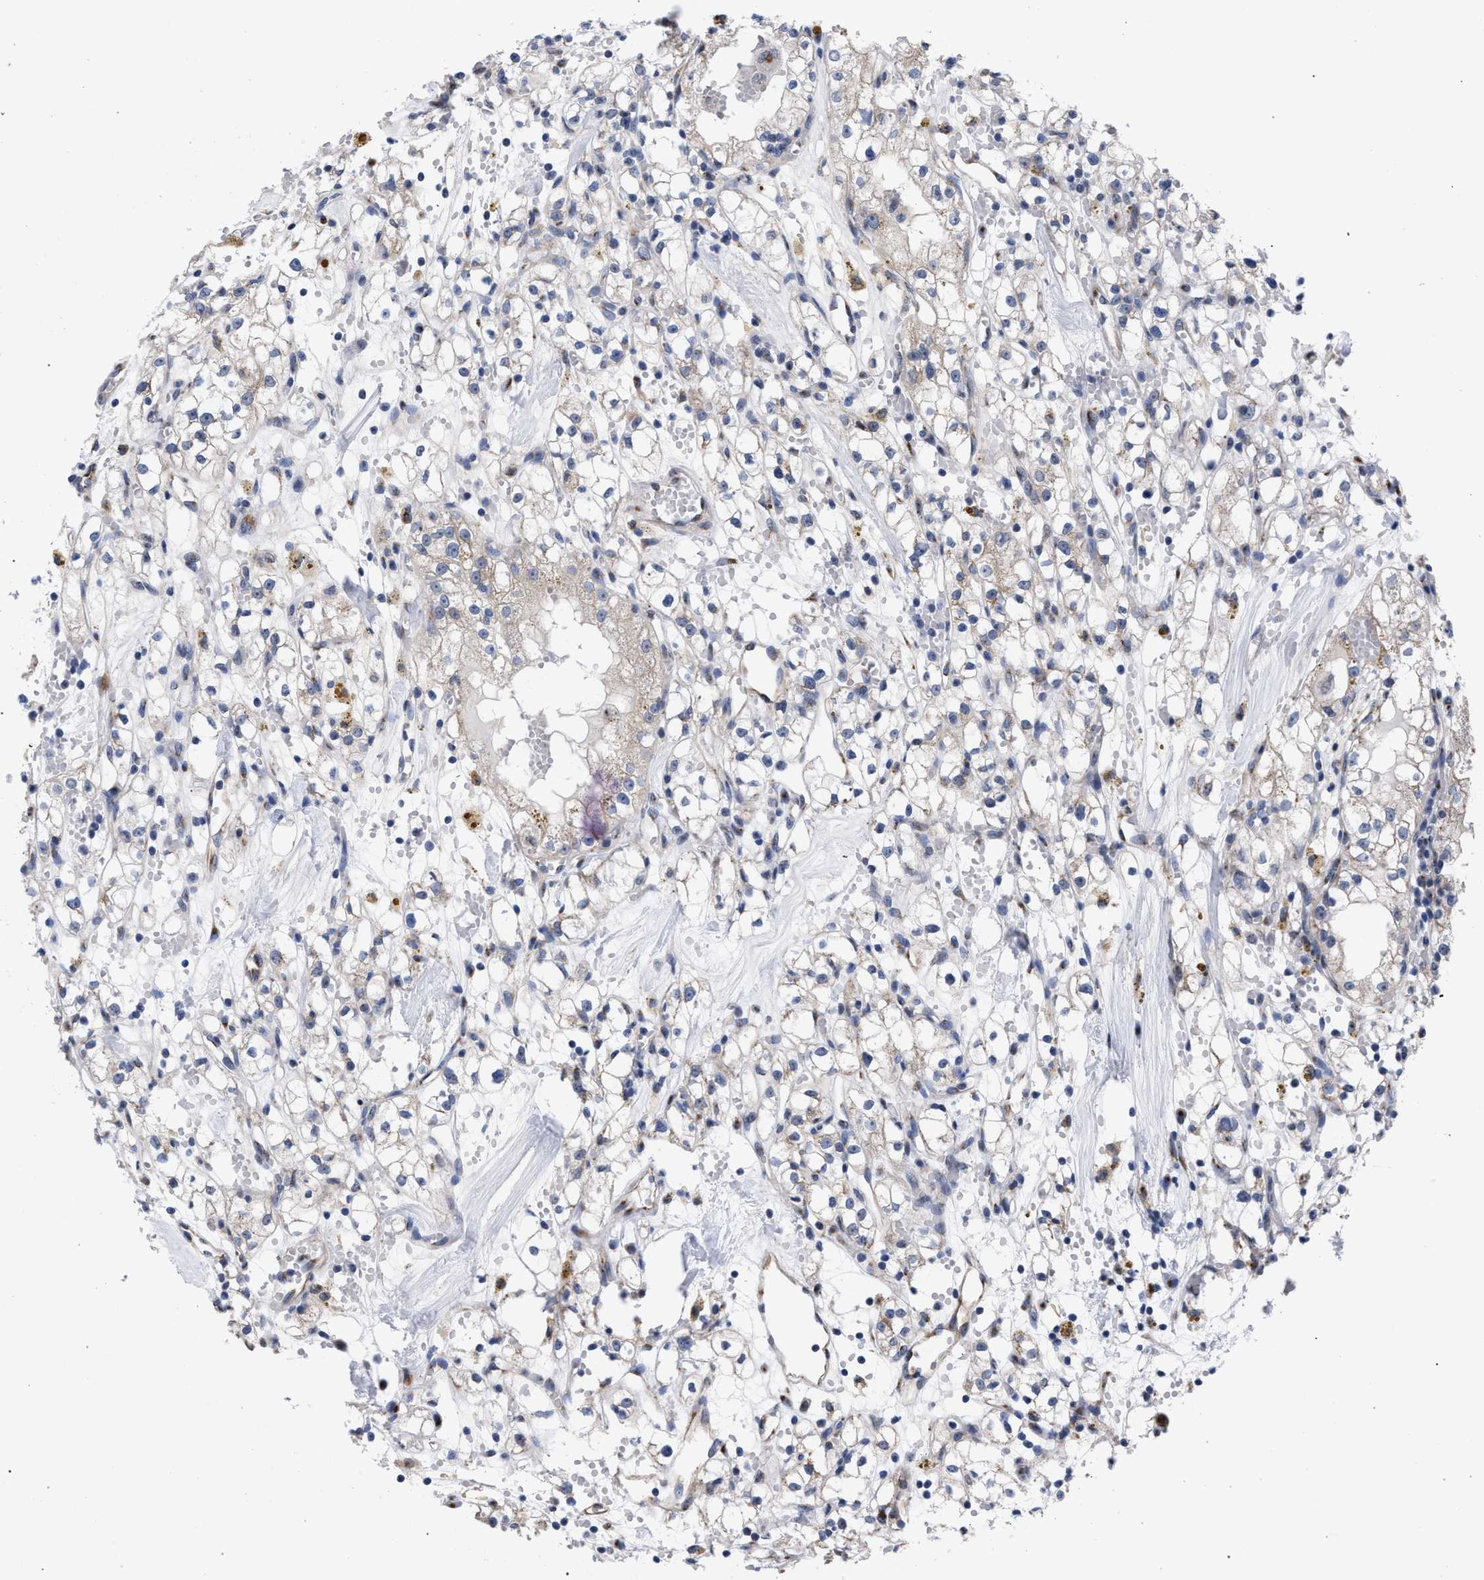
{"staining": {"intensity": "negative", "quantity": "none", "location": "none"}, "tissue": "renal cancer", "cell_type": "Tumor cells", "image_type": "cancer", "snomed": [{"axis": "morphology", "description": "Adenocarcinoma, NOS"}, {"axis": "topography", "description": "Kidney"}], "caption": "Immunohistochemistry photomicrograph of human adenocarcinoma (renal) stained for a protein (brown), which reveals no positivity in tumor cells.", "gene": "GOLGA2", "patient": {"sex": "male", "age": 56}}